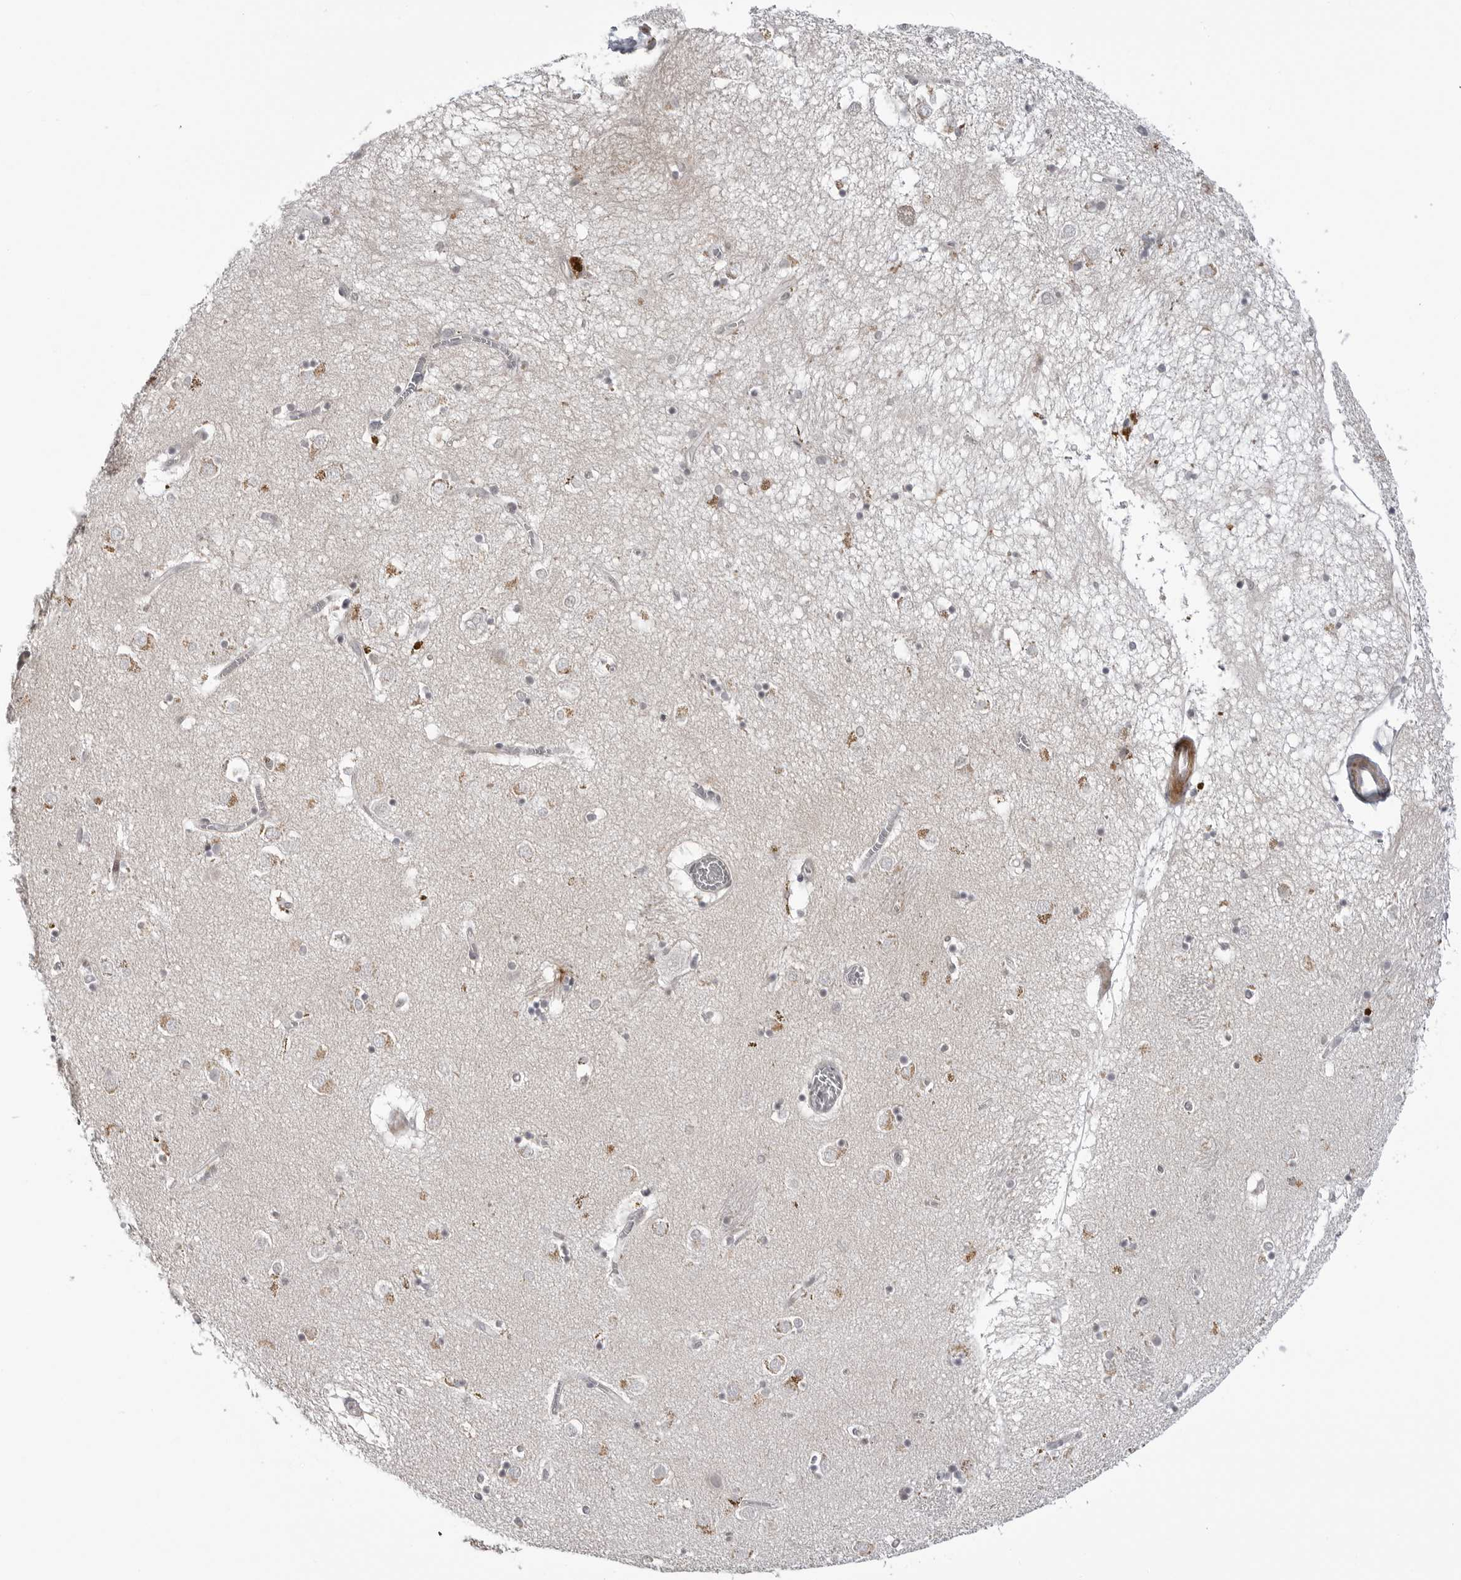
{"staining": {"intensity": "weak", "quantity": "<25%", "location": "cytoplasmic/membranous"}, "tissue": "caudate", "cell_type": "Glial cells", "image_type": "normal", "snomed": [{"axis": "morphology", "description": "Normal tissue, NOS"}, {"axis": "topography", "description": "Lateral ventricle wall"}], "caption": "DAB (3,3'-diaminobenzidine) immunohistochemical staining of benign caudate demonstrates no significant positivity in glial cells.", "gene": "ADAMTS5", "patient": {"sex": "male", "age": 70}}